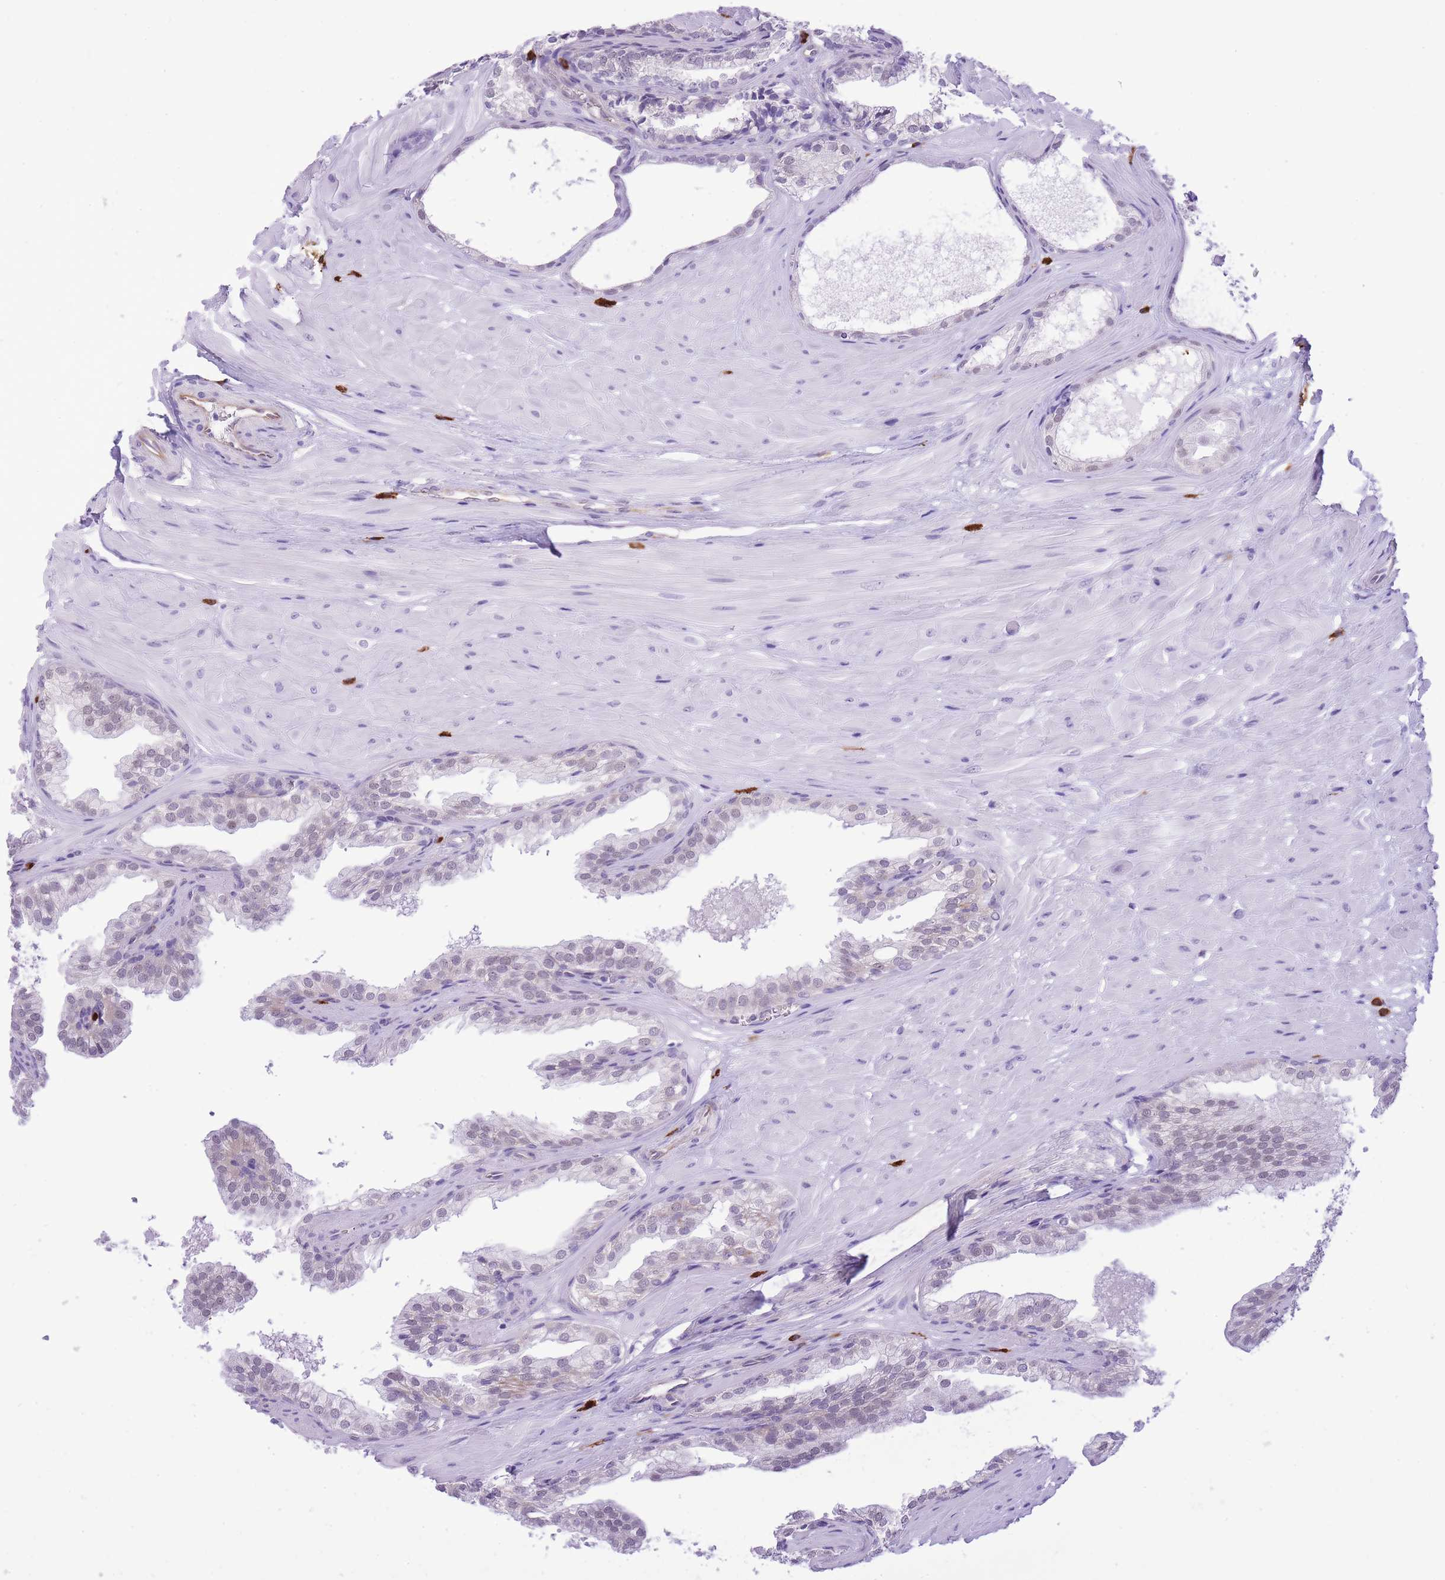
{"staining": {"intensity": "weak", "quantity": "<25%", "location": "nuclear"}, "tissue": "prostate", "cell_type": "Glandular cells", "image_type": "normal", "snomed": [{"axis": "morphology", "description": "Normal tissue, NOS"}, {"axis": "topography", "description": "Prostate"}, {"axis": "topography", "description": "Peripheral nerve tissue"}], "caption": "An immunohistochemistry histopathology image of normal prostate is shown. There is no staining in glandular cells of prostate. Nuclei are stained in blue.", "gene": "MEIOSIN", "patient": {"sex": "male", "age": 55}}